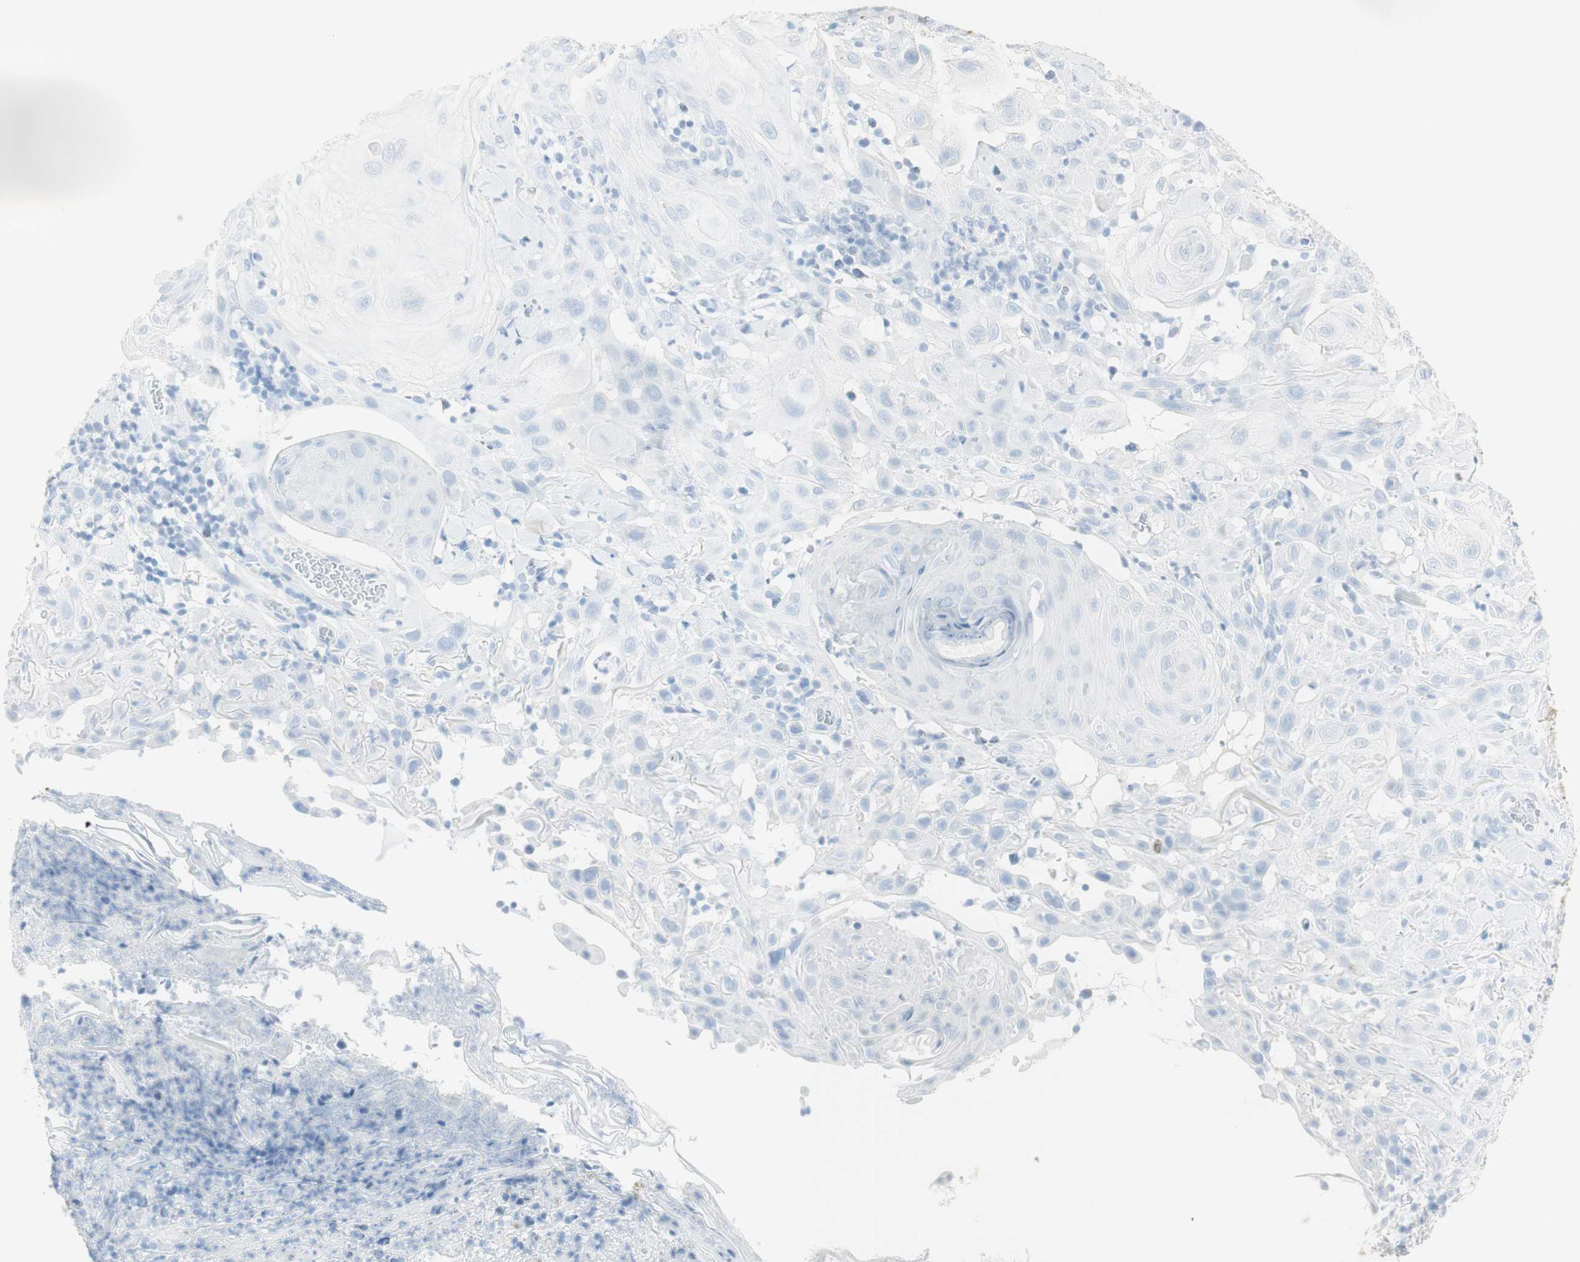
{"staining": {"intensity": "negative", "quantity": "none", "location": "none"}, "tissue": "skin cancer", "cell_type": "Tumor cells", "image_type": "cancer", "snomed": [{"axis": "morphology", "description": "Squamous cell carcinoma, NOS"}, {"axis": "topography", "description": "Skin"}], "caption": "There is no significant positivity in tumor cells of skin cancer (squamous cell carcinoma). (Stains: DAB (3,3'-diaminobenzidine) immunohistochemistry (IHC) with hematoxylin counter stain, Microscopy: brightfield microscopy at high magnification).", "gene": "NAPSA", "patient": {"sex": "male", "age": 24}}